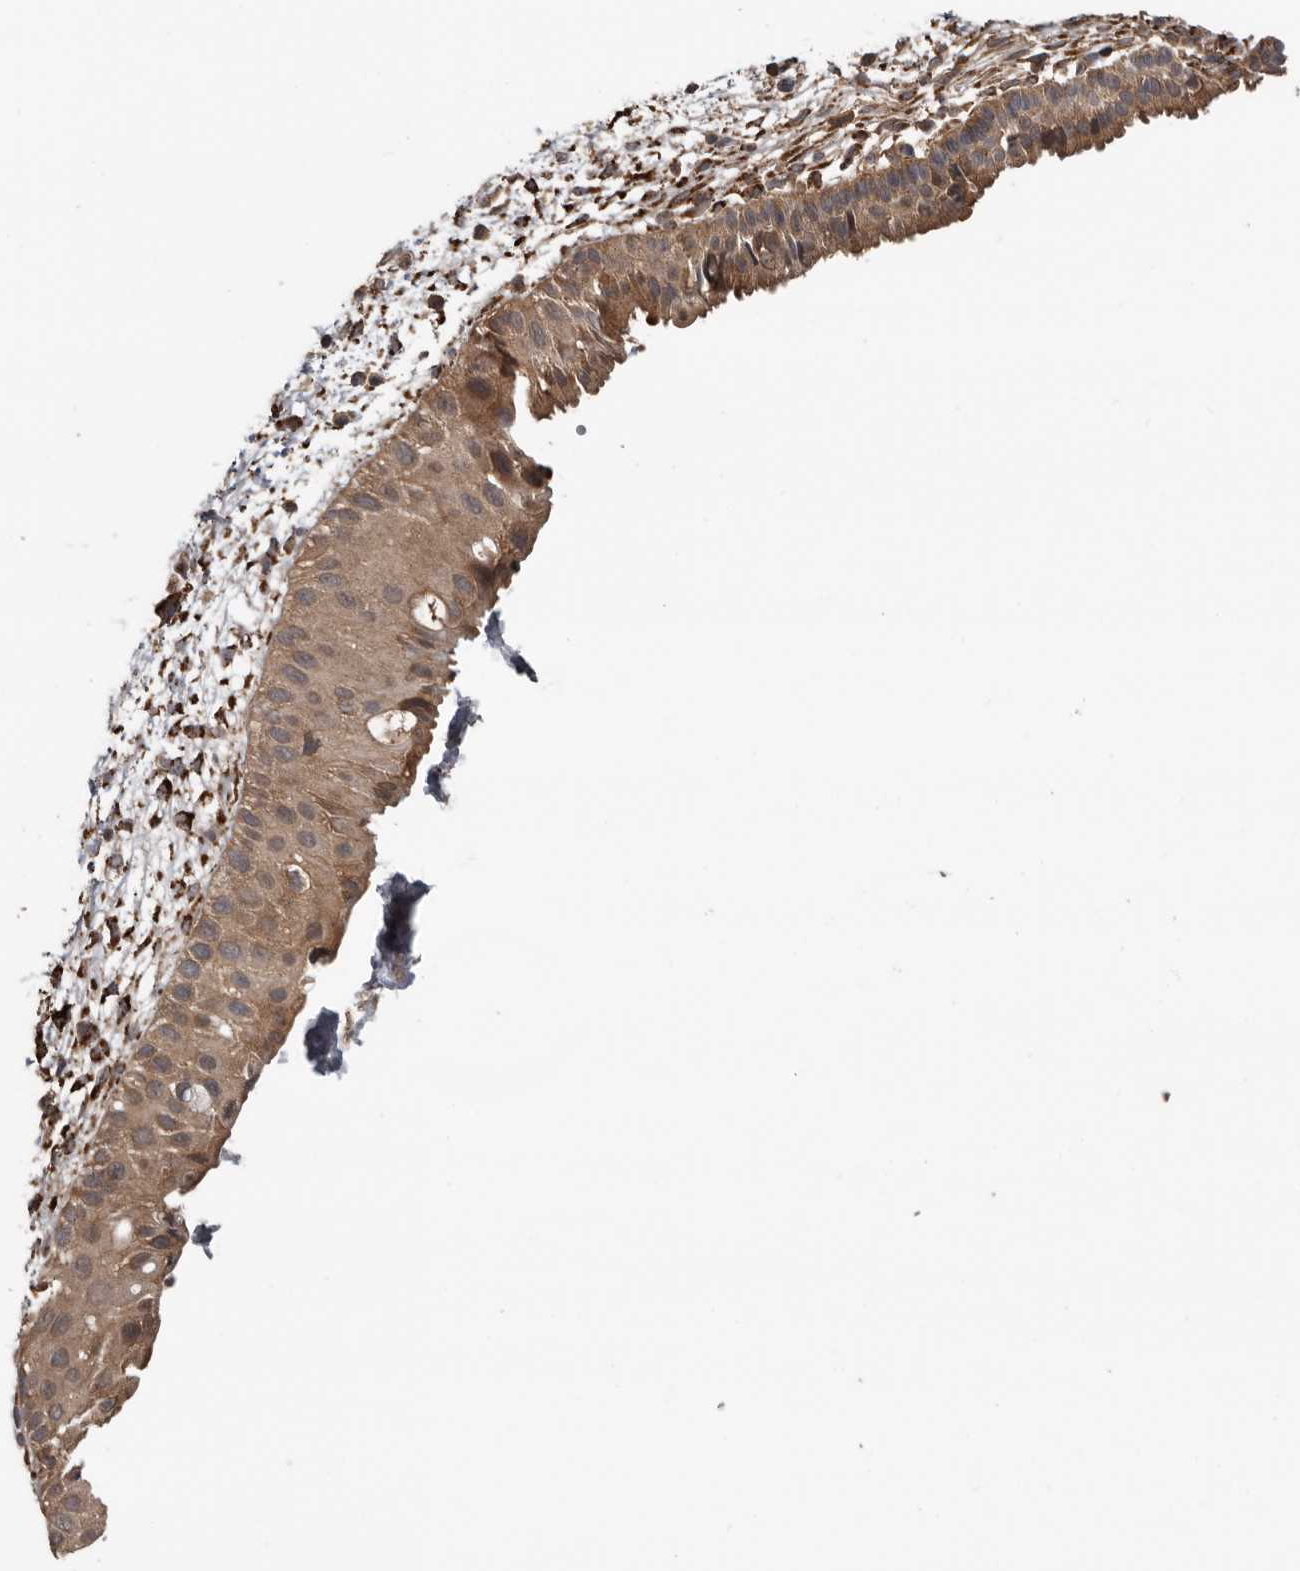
{"staining": {"intensity": "moderate", "quantity": ">75%", "location": "cytoplasmic/membranous"}, "tissue": "nasopharynx", "cell_type": "Respiratory epithelial cells", "image_type": "normal", "snomed": [{"axis": "morphology", "description": "Normal tissue, NOS"}, {"axis": "topography", "description": "Nasopharynx"}], "caption": "A brown stain labels moderate cytoplasmic/membranous expression of a protein in respiratory epithelial cells of benign human nasopharynx. Using DAB (brown) and hematoxylin (blue) stains, captured at high magnification using brightfield microscopy.", "gene": "DNAJB4", "patient": {"sex": "male", "age": 22}}